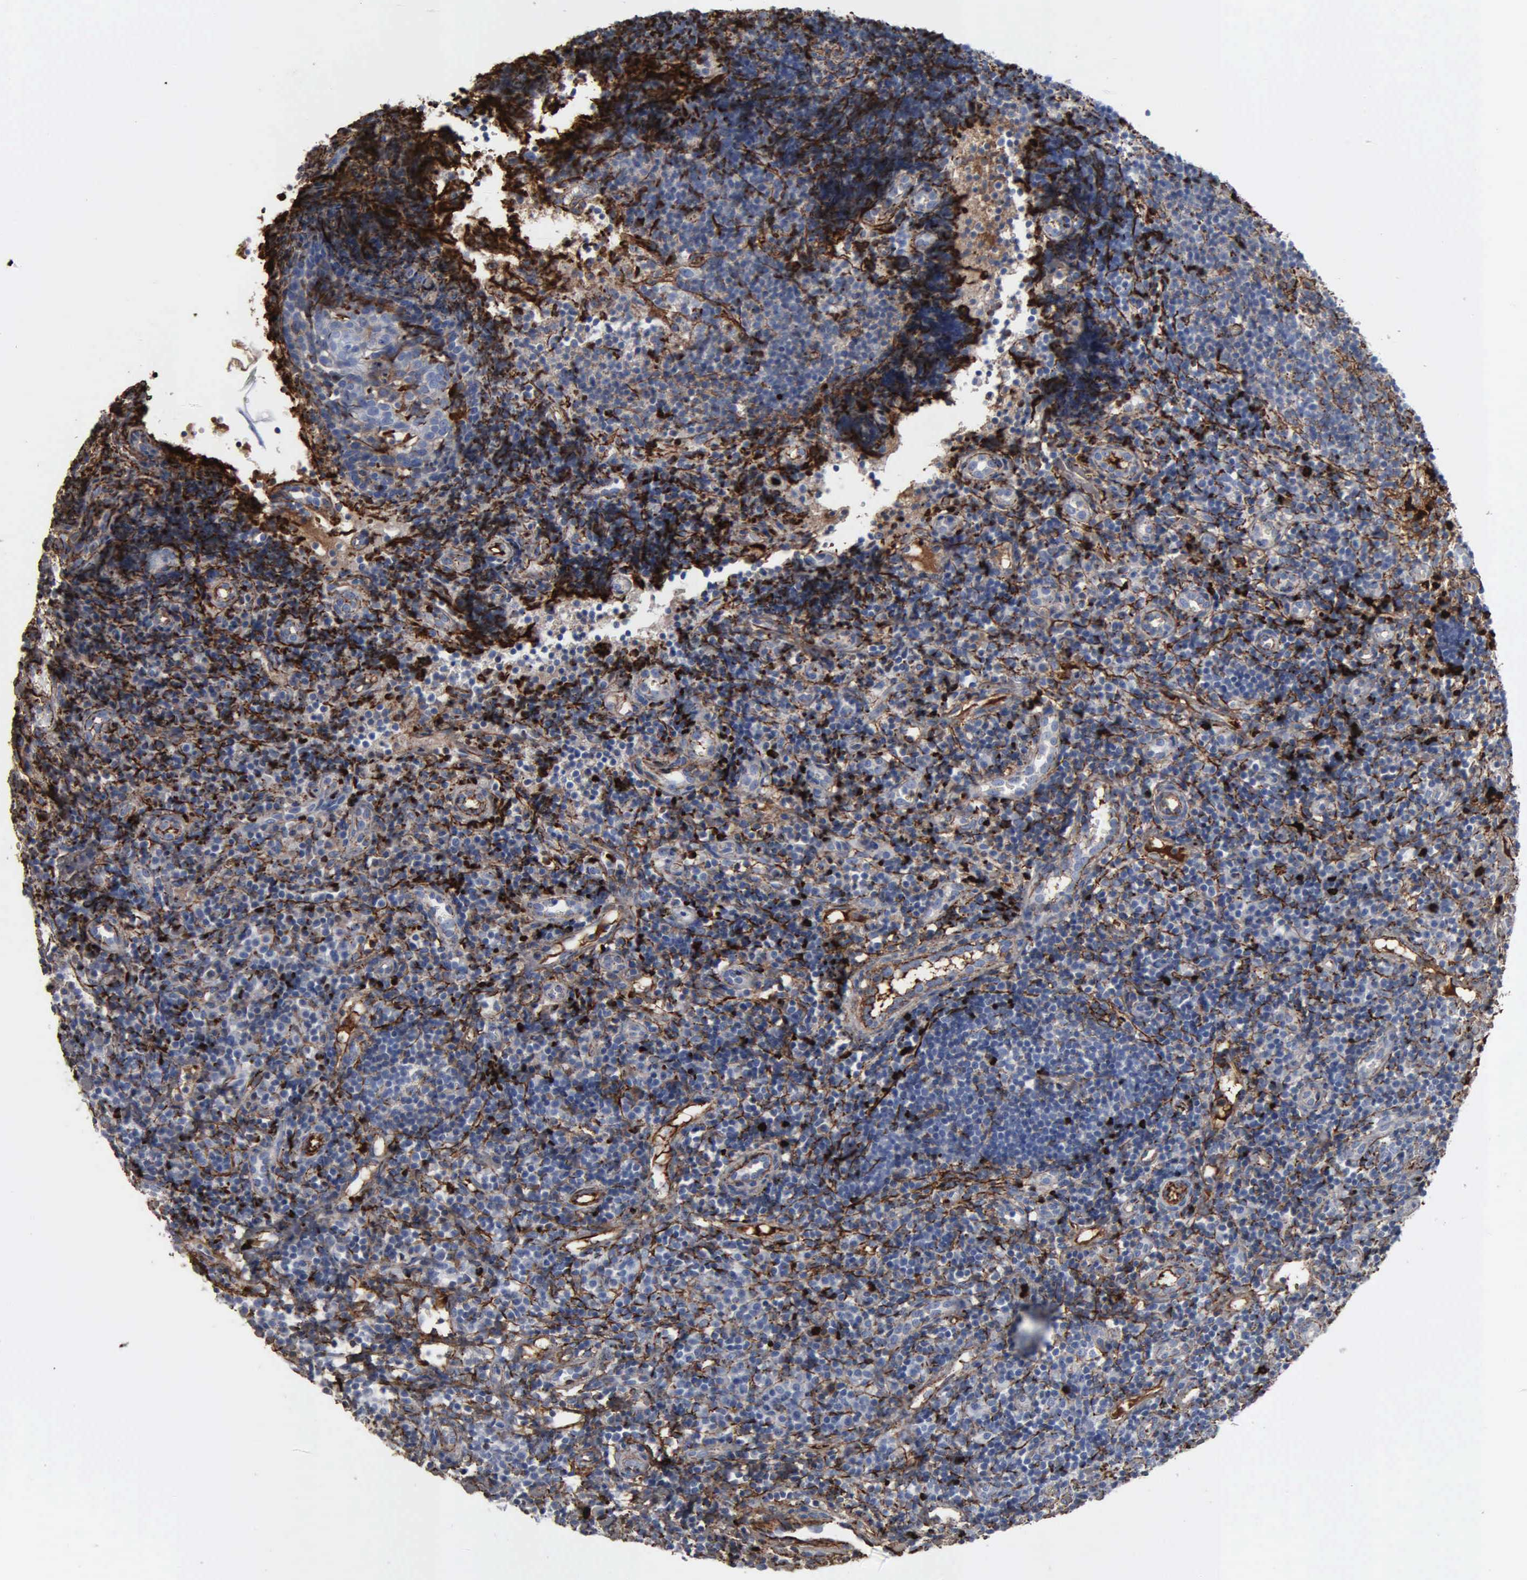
{"staining": {"intensity": "negative", "quantity": "none", "location": "none"}, "tissue": "tonsil", "cell_type": "Germinal center cells", "image_type": "normal", "snomed": [{"axis": "morphology", "description": "Normal tissue, NOS"}, {"axis": "topography", "description": "Tonsil"}], "caption": "The histopathology image demonstrates no staining of germinal center cells in benign tonsil.", "gene": "FN1", "patient": {"sex": "female", "age": 58}}